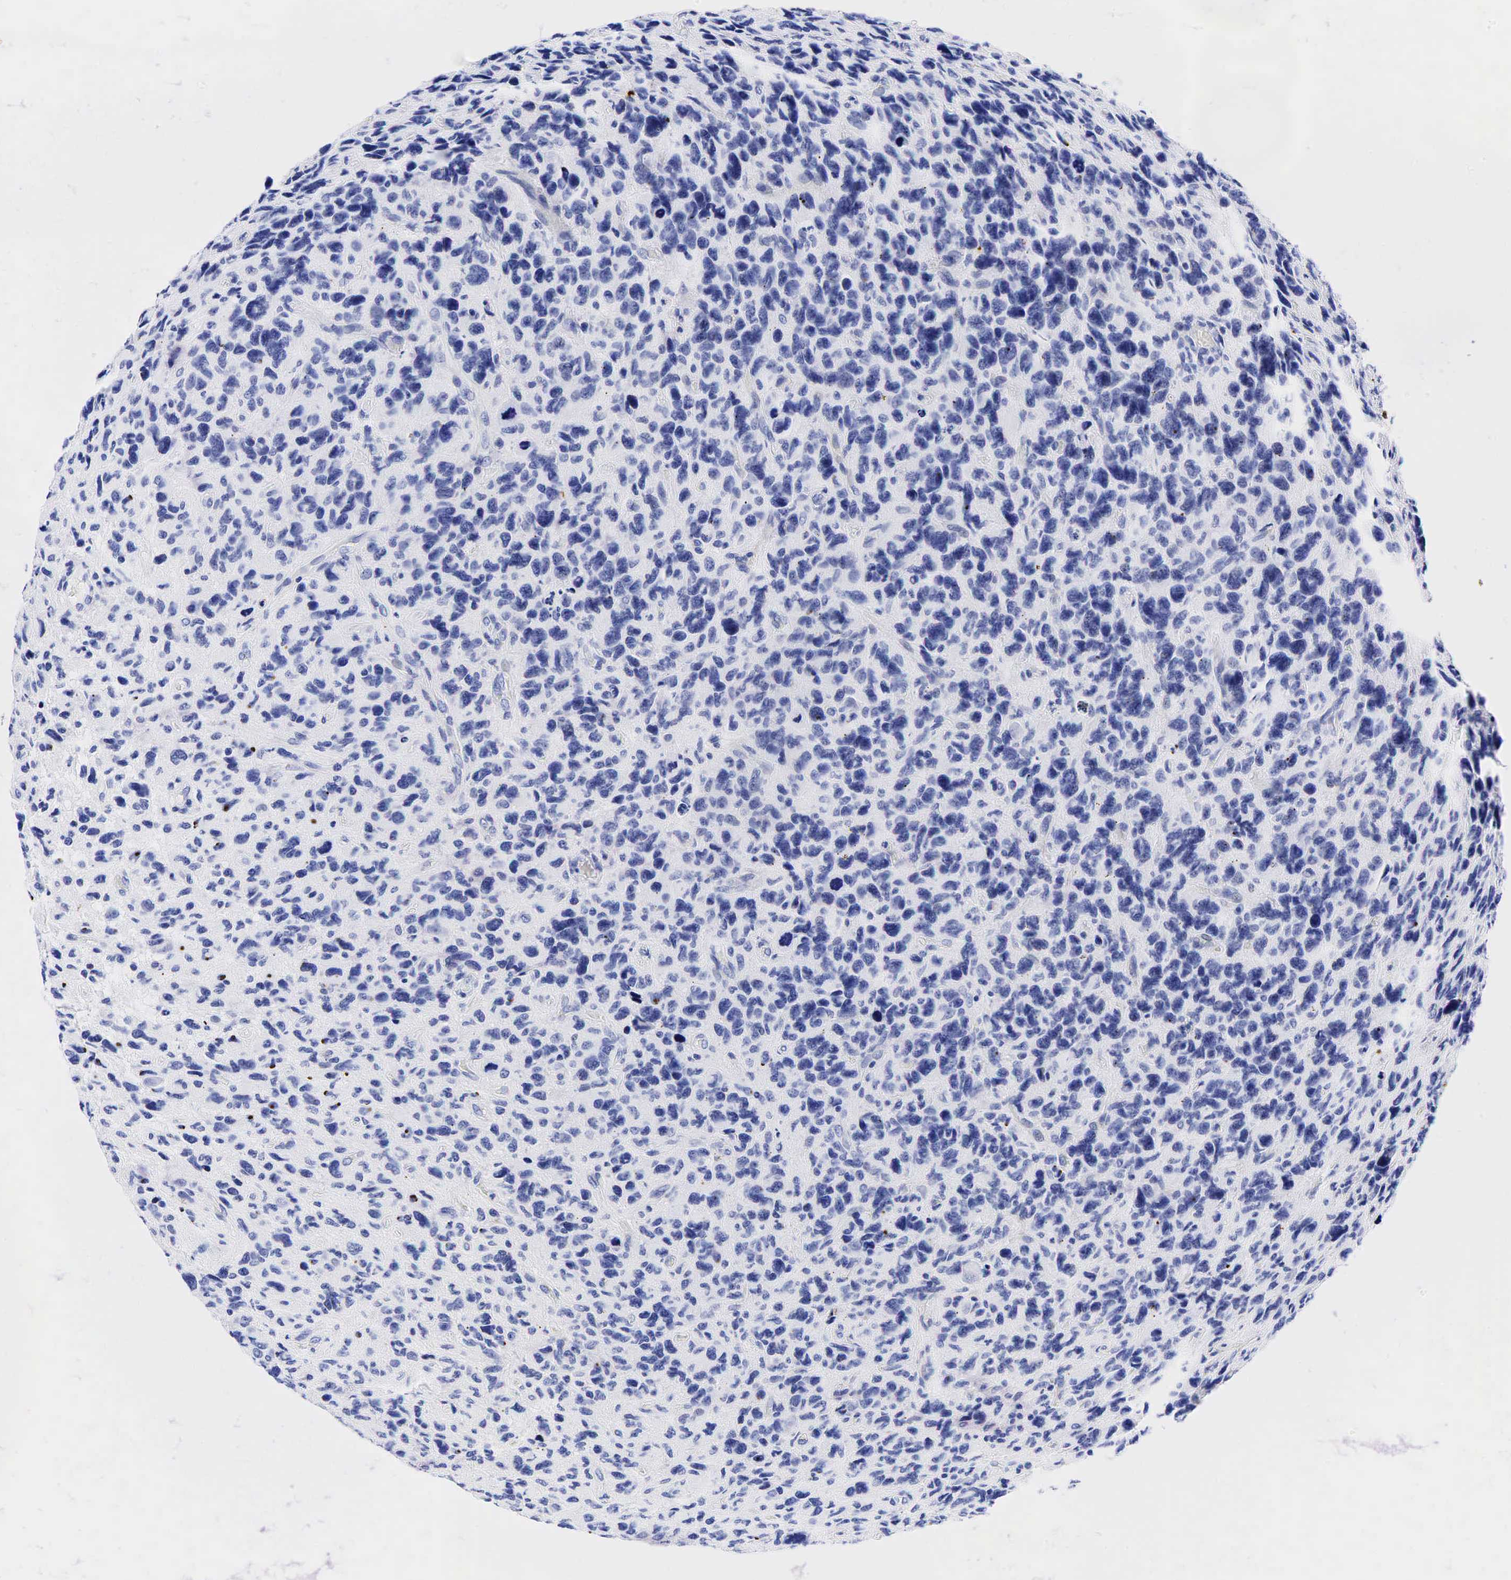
{"staining": {"intensity": "negative", "quantity": "none", "location": "none"}, "tissue": "glioma", "cell_type": "Tumor cells", "image_type": "cancer", "snomed": [{"axis": "morphology", "description": "Glioma, malignant, High grade"}, {"axis": "topography", "description": "Brain"}], "caption": "DAB immunohistochemical staining of human glioma reveals no significant expression in tumor cells.", "gene": "CD79A", "patient": {"sex": "female", "age": 60}}